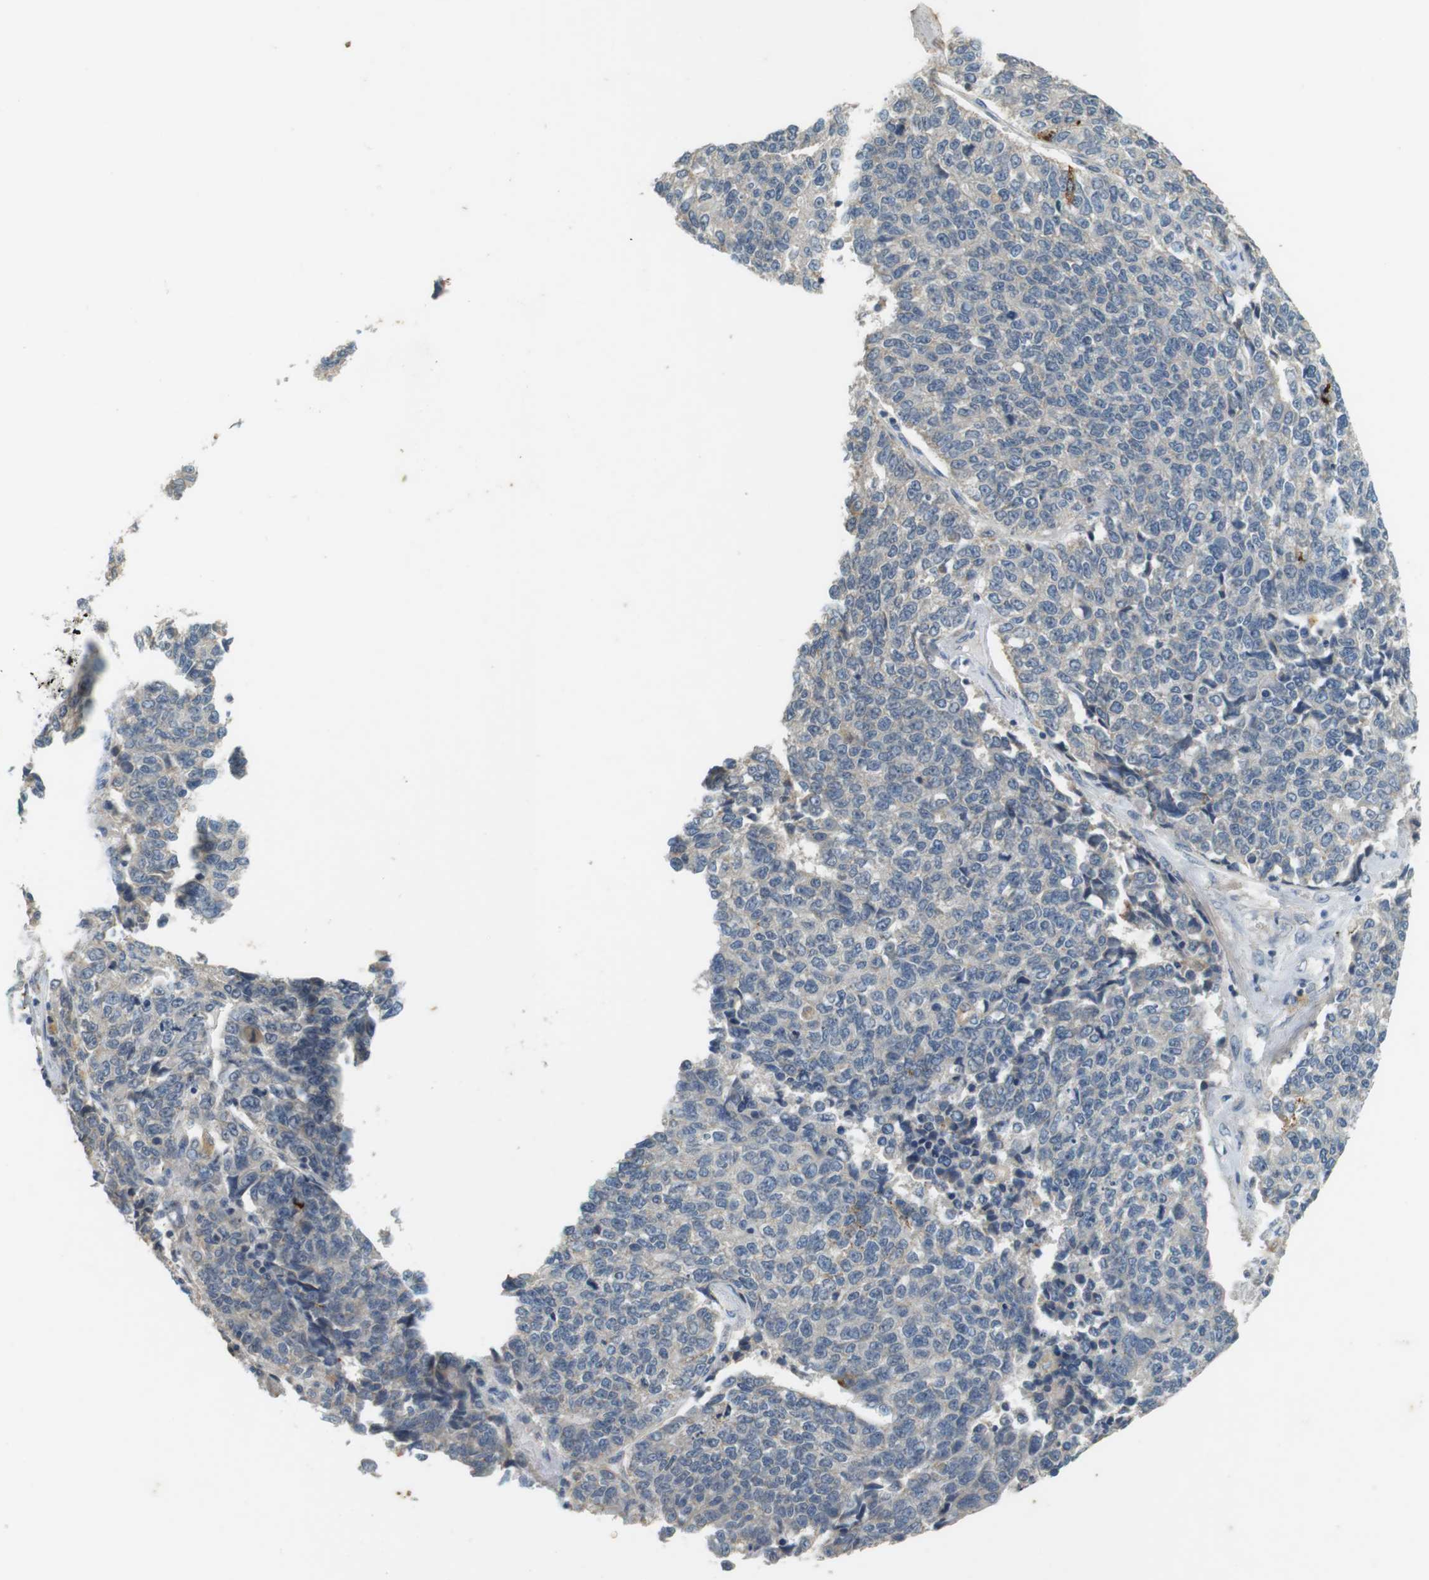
{"staining": {"intensity": "weak", "quantity": ">75%", "location": "cytoplasmic/membranous"}, "tissue": "lung cancer", "cell_type": "Tumor cells", "image_type": "cancer", "snomed": [{"axis": "morphology", "description": "Adenocarcinoma, NOS"}, {"axis": "topography", "description": "Lung"}], "caption": "A micrograph of human adenocarcinoma (lung) stained for a protein shows weak cytoplasmic/membranous brown staining in tumor cells.", "gene": "MUC5B", "patient": {"sex": "male", "age": 49}}